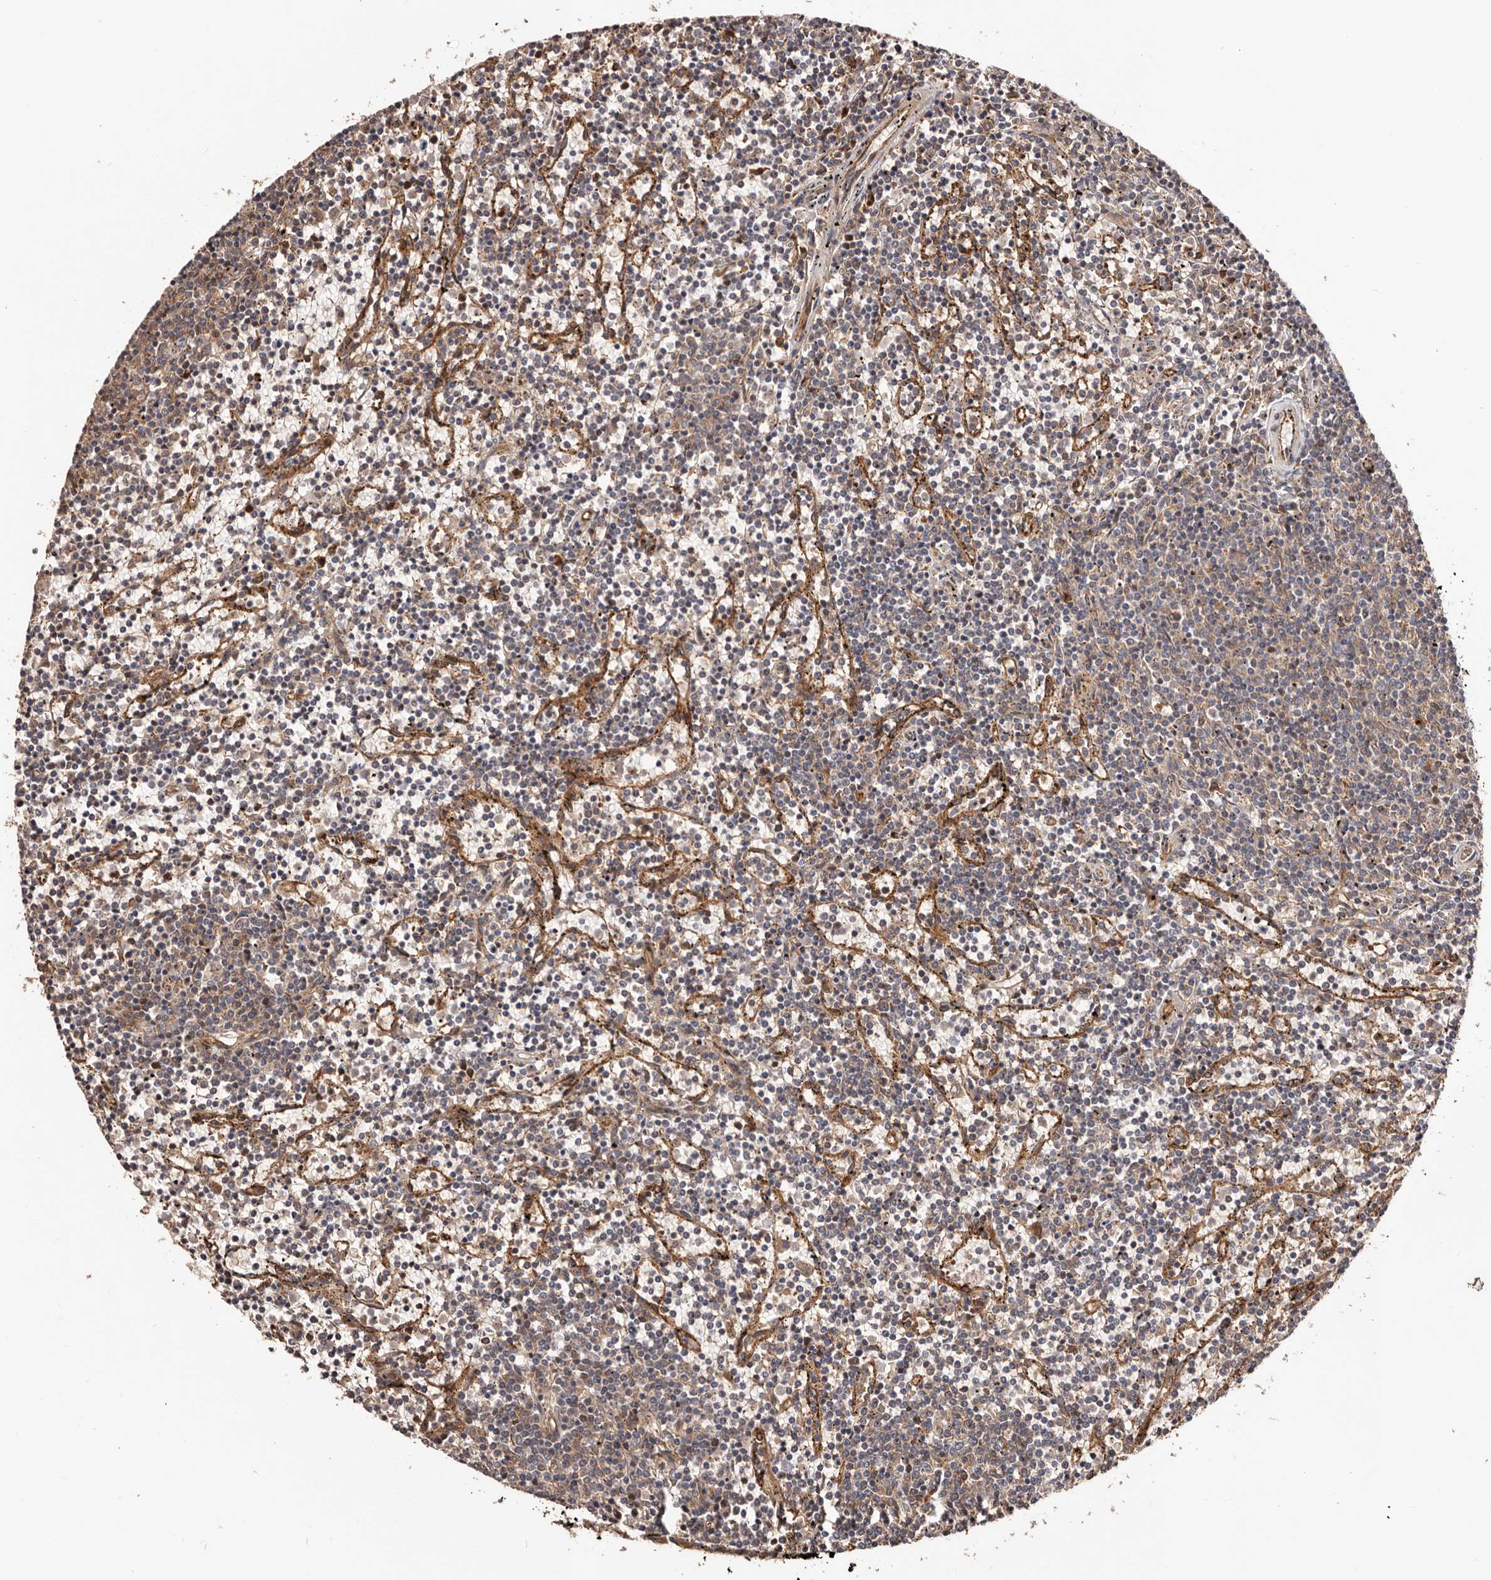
{"staining": {"intensity": "weak", "quantity": "25%-75%", "location": "cytoplasmic/membranous"}, "tissue": "lymphoma", "cell_type": "Tumor cells", "image_type": "cancer", "snomed": [{"axis": "morphology", "description": "Malignant lymphoma, non-Hodgkin's type, Low grade"}, {"axis": "topography", "description": "Spleen"}], "caption": "Protein expression analysis of lymphoma exhibits weak cytoplasmic/membranous expression in approximately 25%-75% of tumor cells.", "gene": "GTPBP1", "patient": {"sex": "female", "age": 50}}